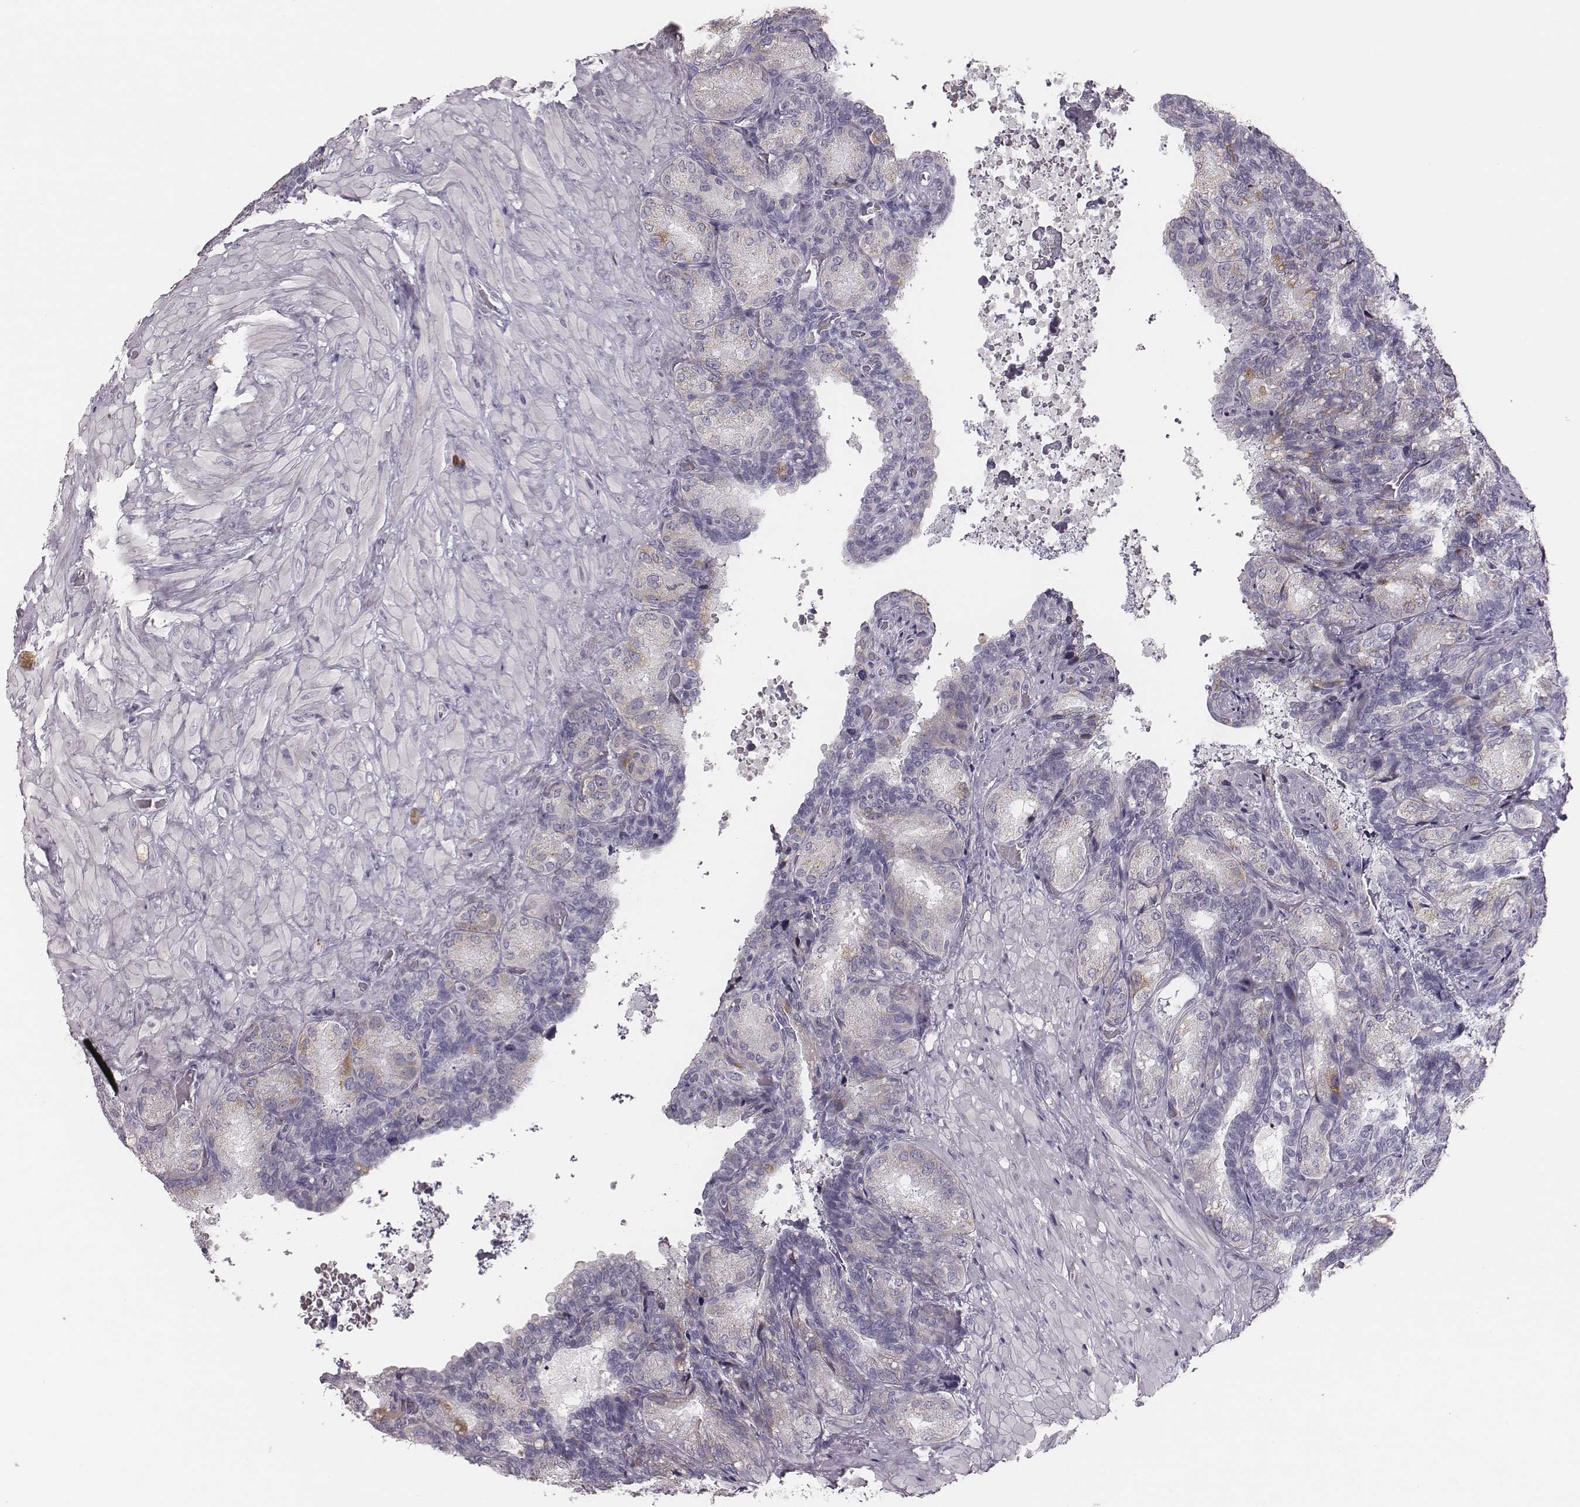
{"staining": {"intensity": "negative", "quantity": "none", "location": "none"}, "tissue": "seminal vesicle", "cell_type": "Glandular cells", "image_type": "normal", "snomed": [{"axis": "morphology", "description": "Normal tissue, NOS"}, {"axis": "topography", "description": "Seminal veicle"}], "caption": "Immunohistochemistry histopathology image of unremarkable seminal vesicle: seminal vesicle stained with DAB (3,3'-diaminobenzidine) demonstrates no significant protein expression in glandular cells.", "gene": "ADGRF4", "patient": {"sex": "male", "age": 68}}